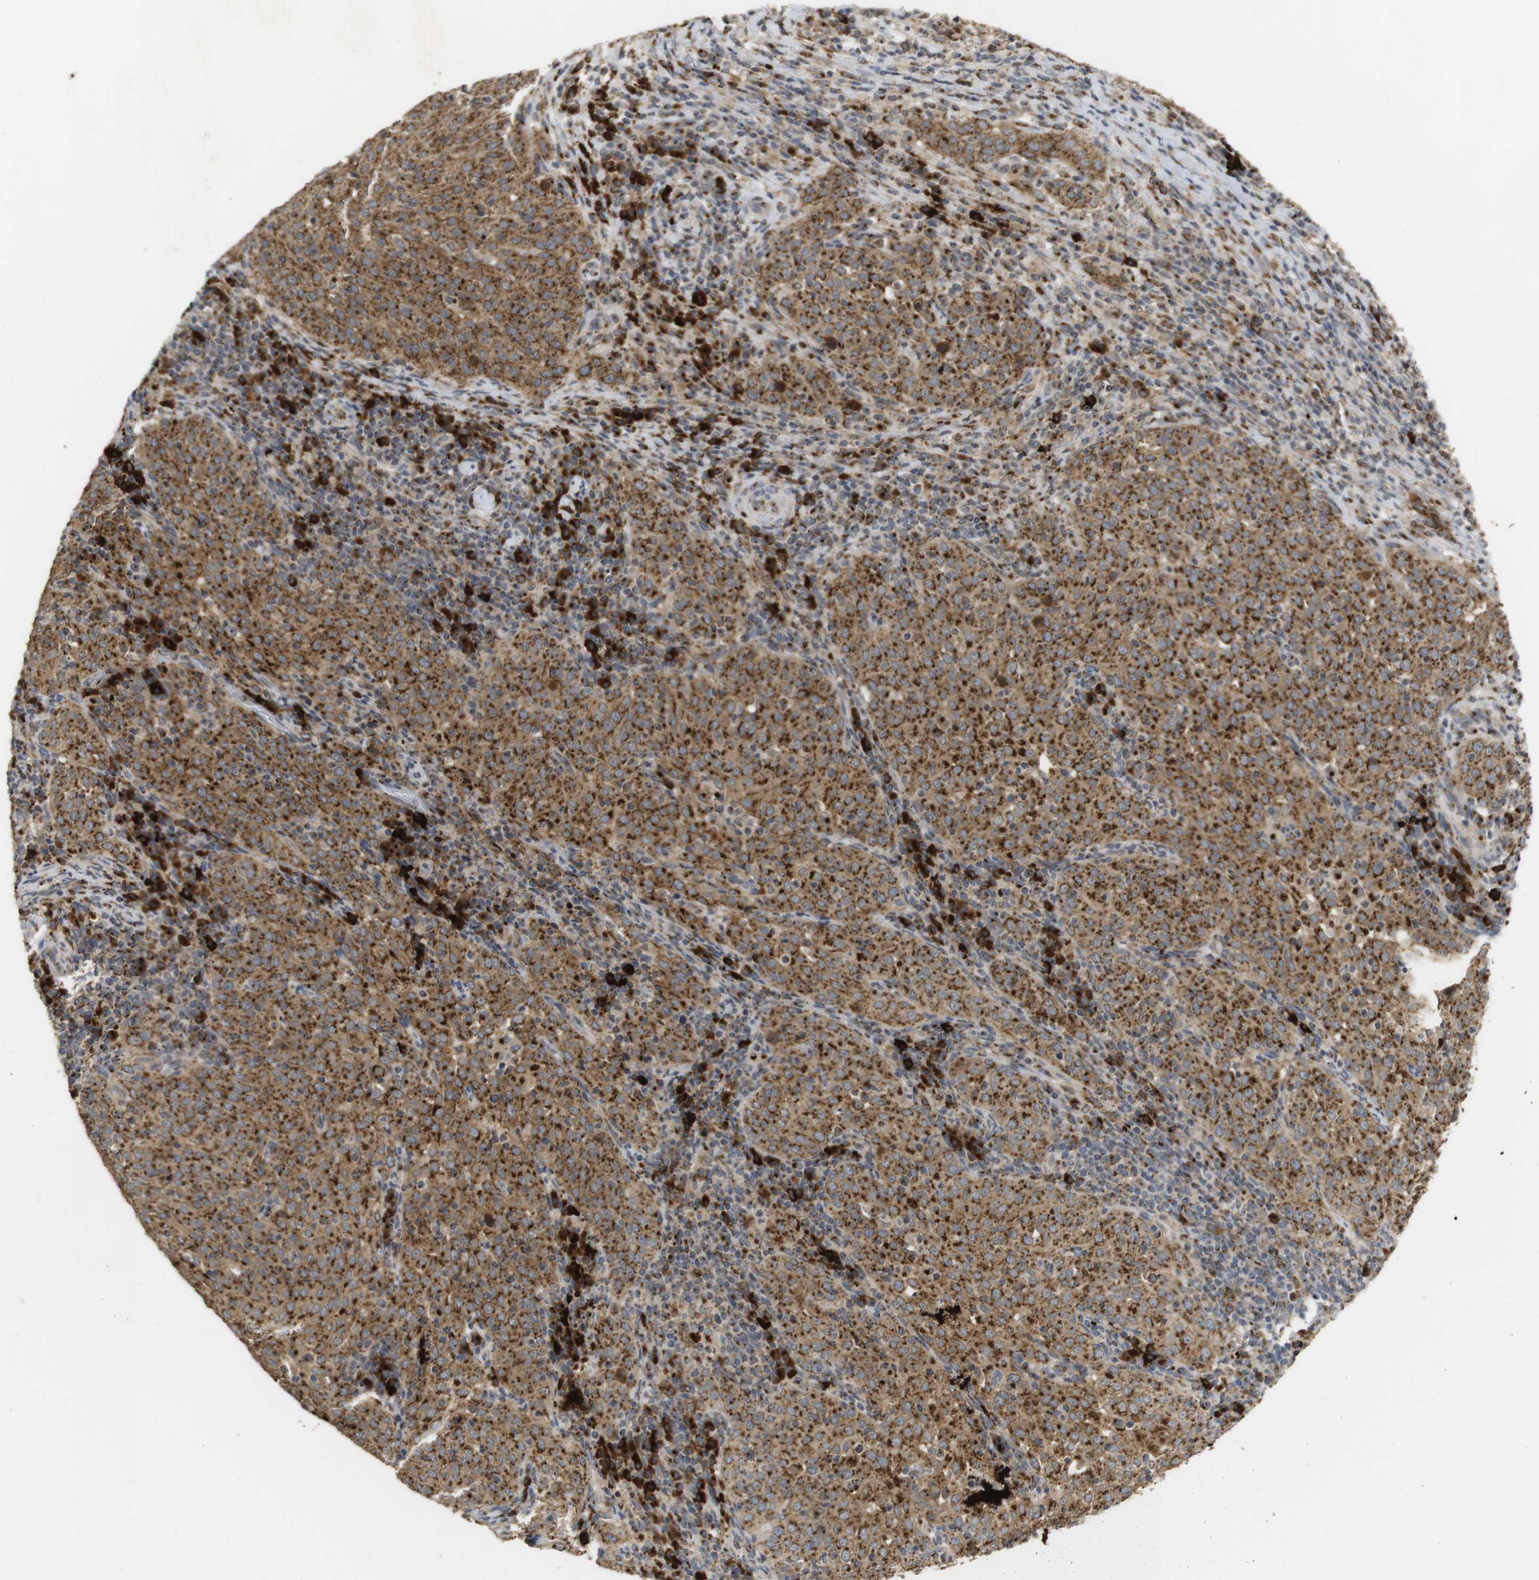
{"staining": {"intensity": "strong", "quantity": ">75%", "location": "cytoplasmic/membranous"}, "tissue": "cervical cancer", "cell_type": "Tumor cells", "image_type": "cancer", "snomed": [{"axis": "morphology", "description": "Squamous cell carcinoma, NOS"}, {"axis": "topography", "description": "Cervix"}], "caption": "Protein staining displays strong cytoplasmic/membranous staining in approximately >75% of tumor cells in cervical cancer.", "gene": "ZFPL1", "patient": {"sex": "female", "age": 51}}